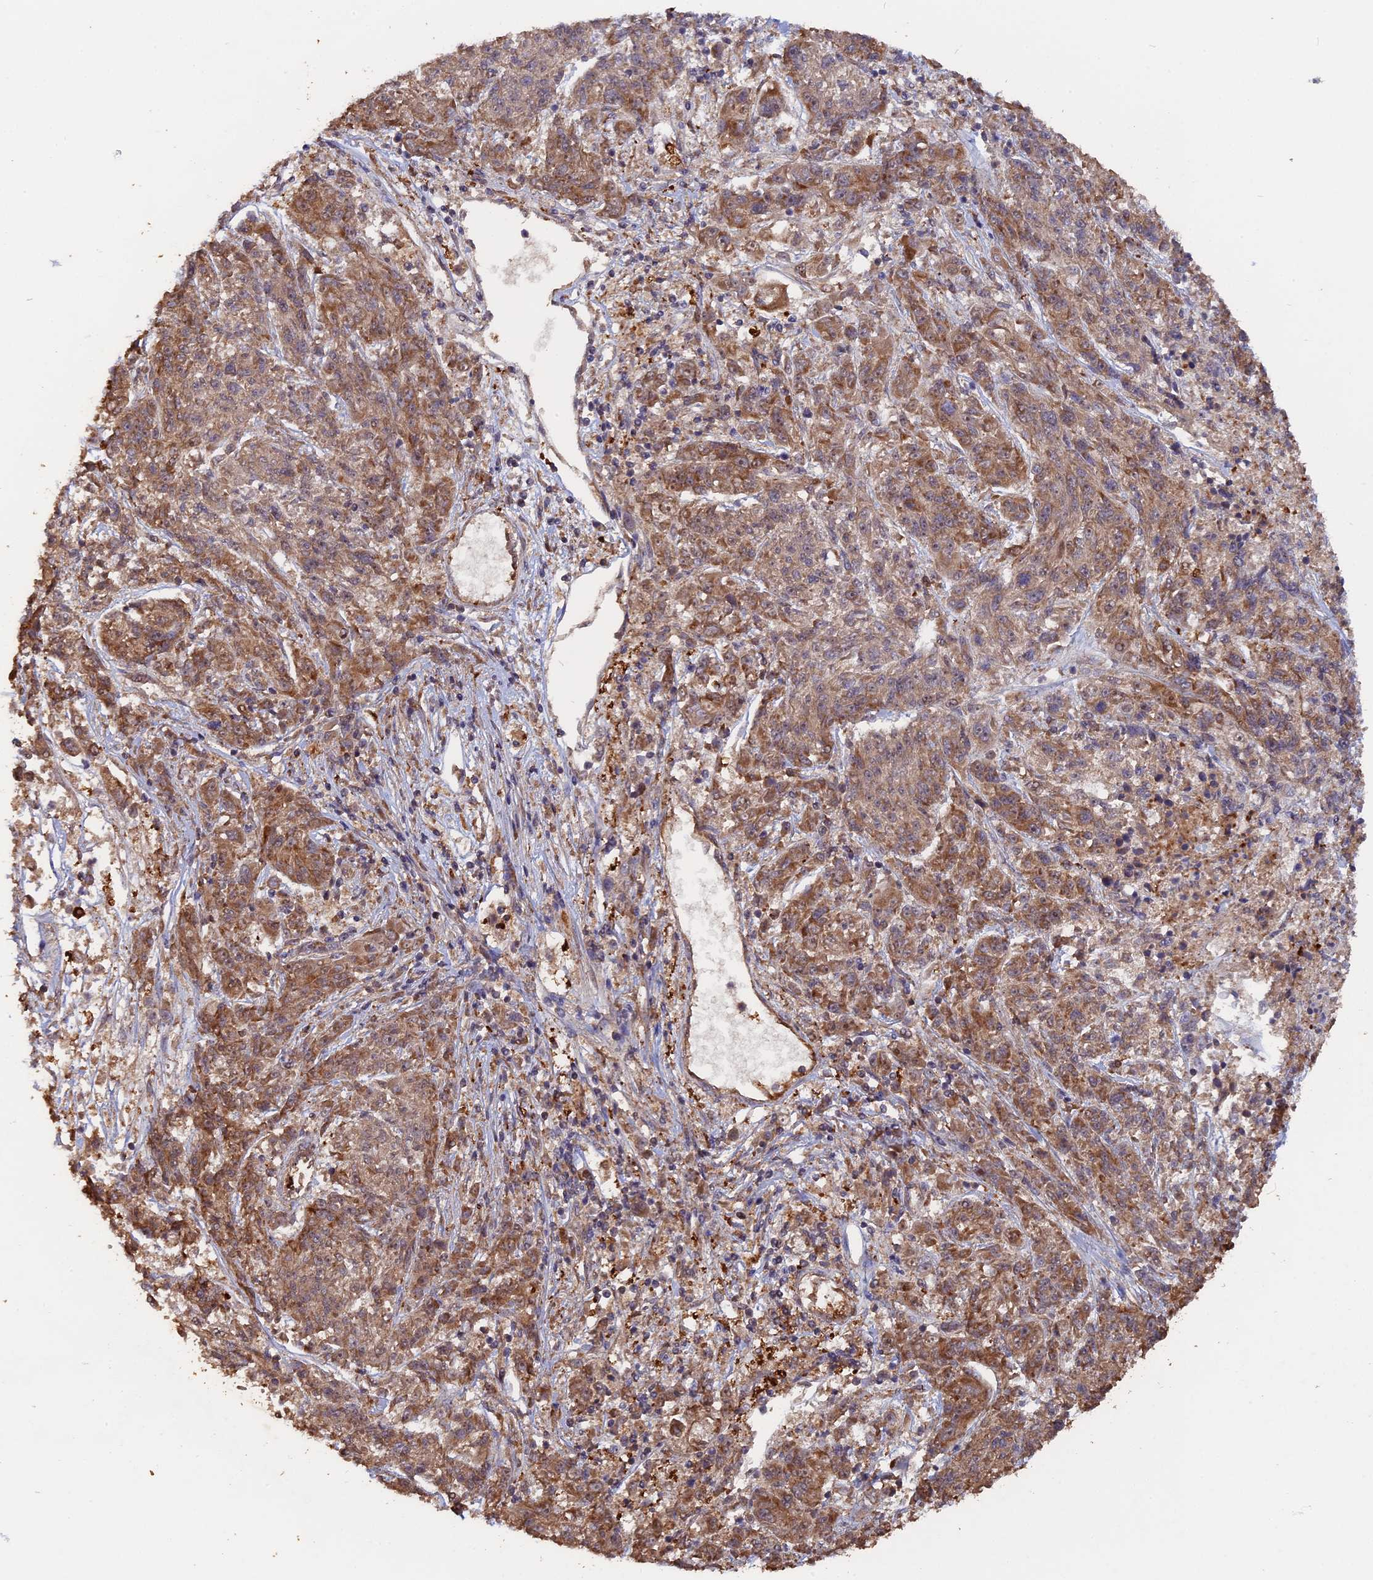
{"staining": {"intensity": "moderate", "quantity": "25%-75%", "location": "cytoplasmic/membranous"}, "tissue": "melanoma", "cell_type": "Tumor cells", "image_type": "cancer", "snomed": [{"axis": "morphology", "description": "Malignant melanoma, NOS"}, {"axis": "topography", "description": "Skin"}], "caption": "Melanoma was stained to show a protein in brown. There is medium levels of moderate cytoplasmic/membranous expression in about 25%-75% of tumor cells.", "gene": "SAC3D1", "patient": {"sex": "male", "age": 53}}